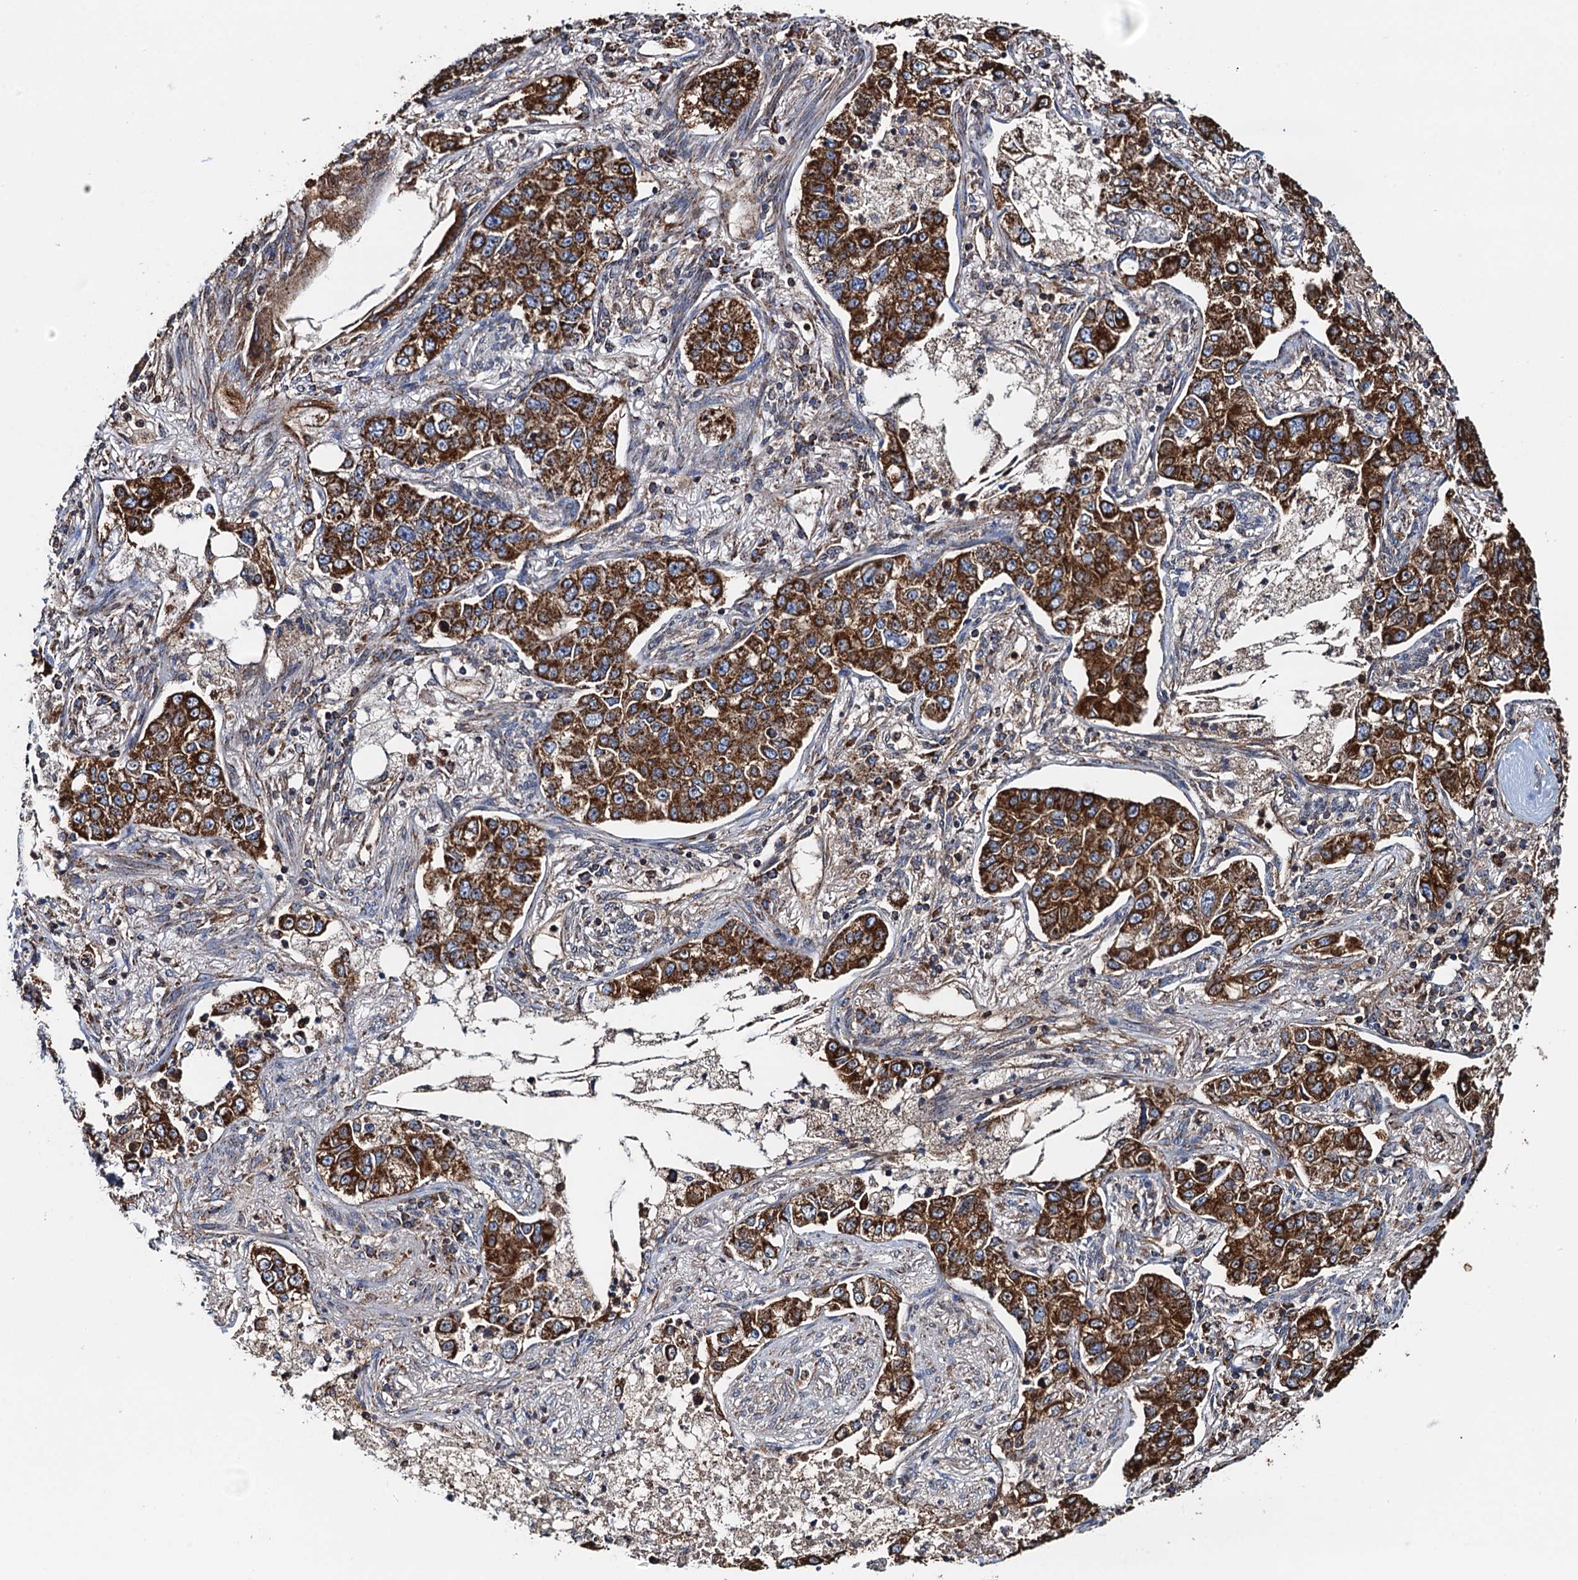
{"staining": {"intensity": "strong", "quantity": ">75%", "location": "cytoplasmic/membranous"}, "tissue": "lung cancer", "cell_type": "Tumor cells", "image_type": "cancer", "snomed": [{"axis": "morphology", "description": "Adenocarcinoma, NOS"}, {"axis": "topography", "description": "Lung"}], "caption": "Human lung adenocarcinoma stained for a protein (brown) reveals strong cytoplasmic/membranous positive expression in approximately >75% of tumor cells.", "gene": "AAGAB", "patient": {"sex": "male", "age": 49}}